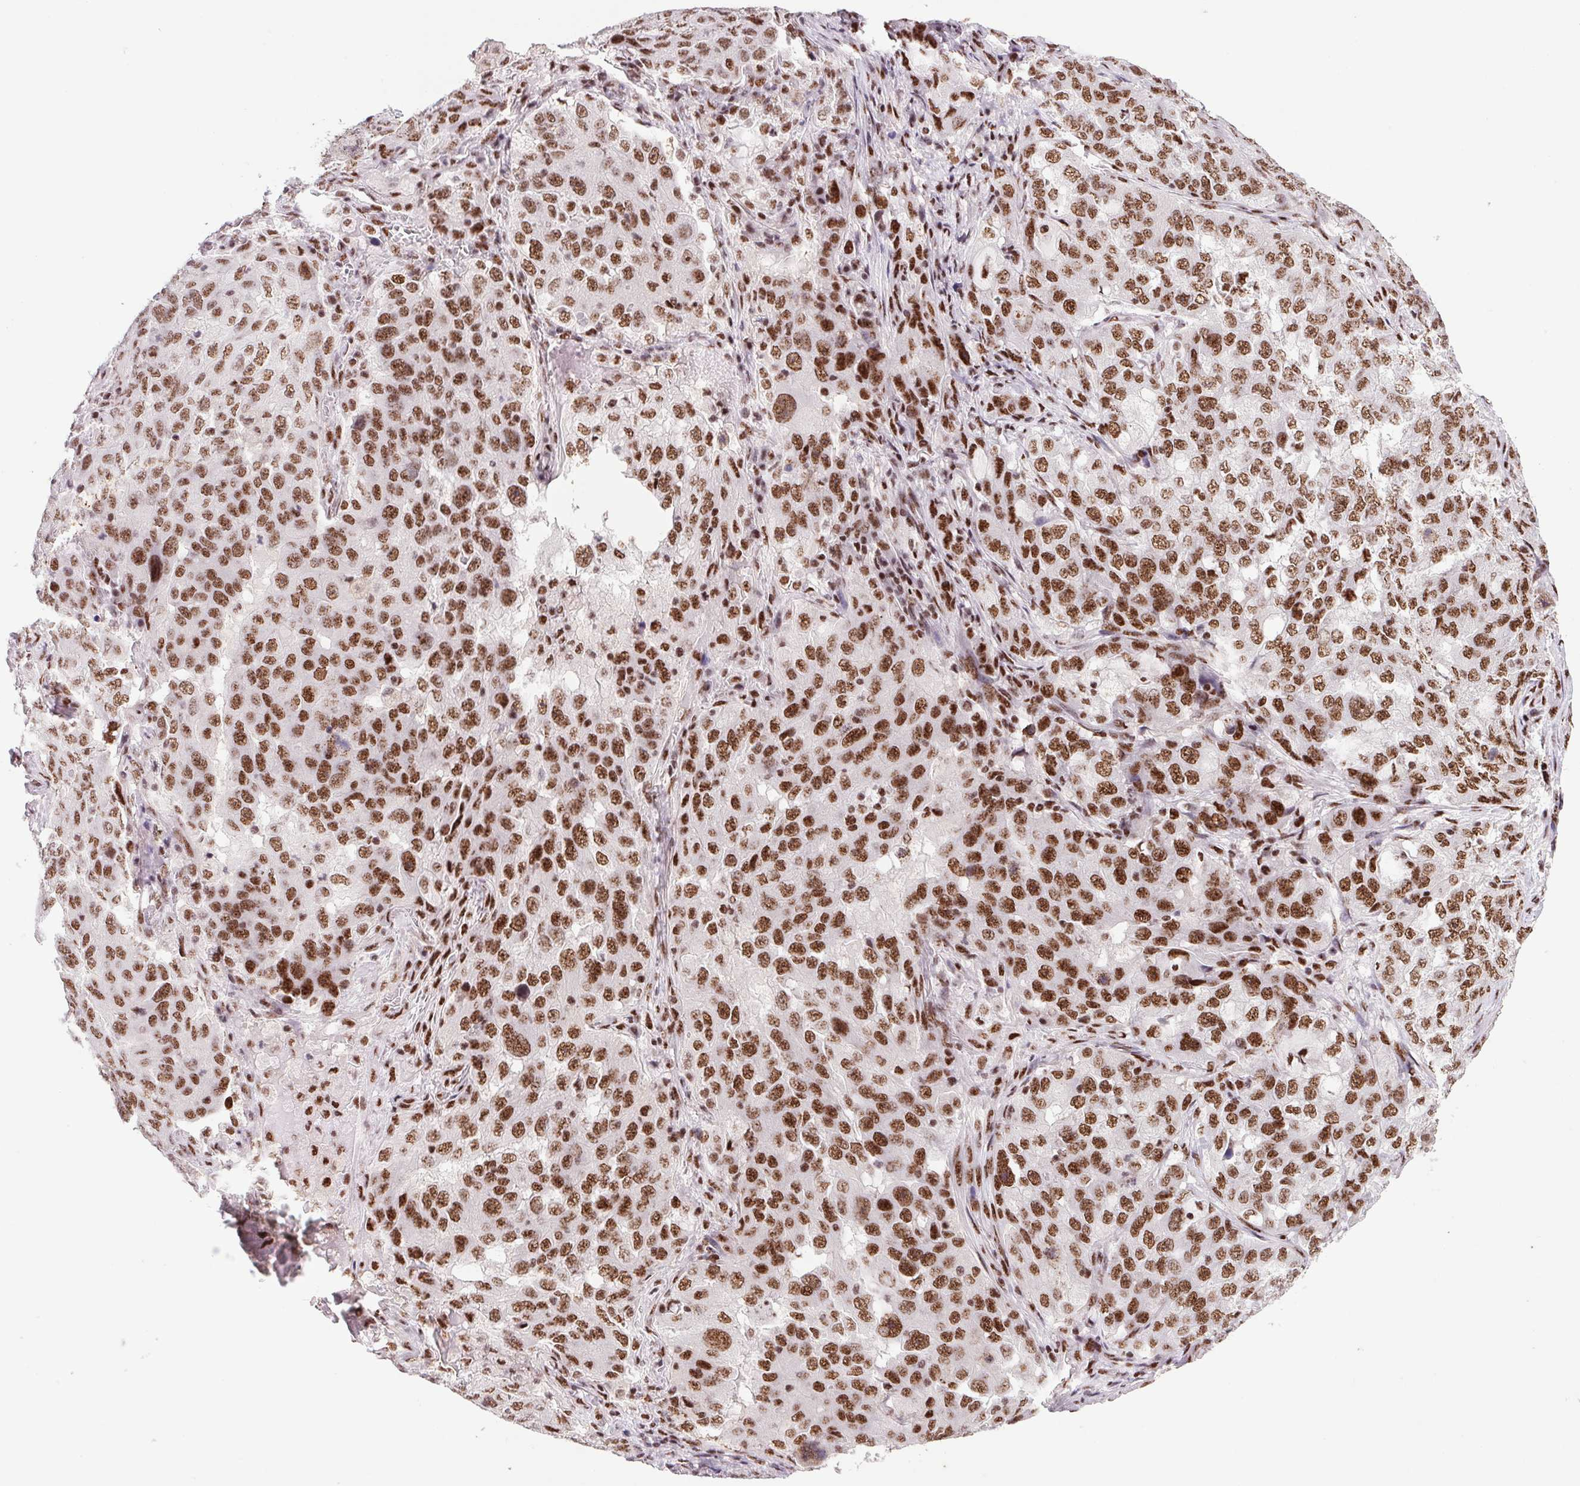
{"staining": {"intensity": "strong", "quantity": ">75%", "location": "nuclear"}, "tissue": "lung cancer", "cell_type": "Tumor cells", "image_type": "cancer", "snomed": [{"axis": "morphology", "description": "Adenocarcinoma, NOS"}, {"axis": "topography", "description": "Lung"}], "caption": "Brown immunohistochemical staining in lung cancer (adenocarcinoma) exhibits strong nuclear positivity in about >75% of tumor cells.", "gene": "LDLRAD4", "patient": {"sex": "female", "age": 61}}